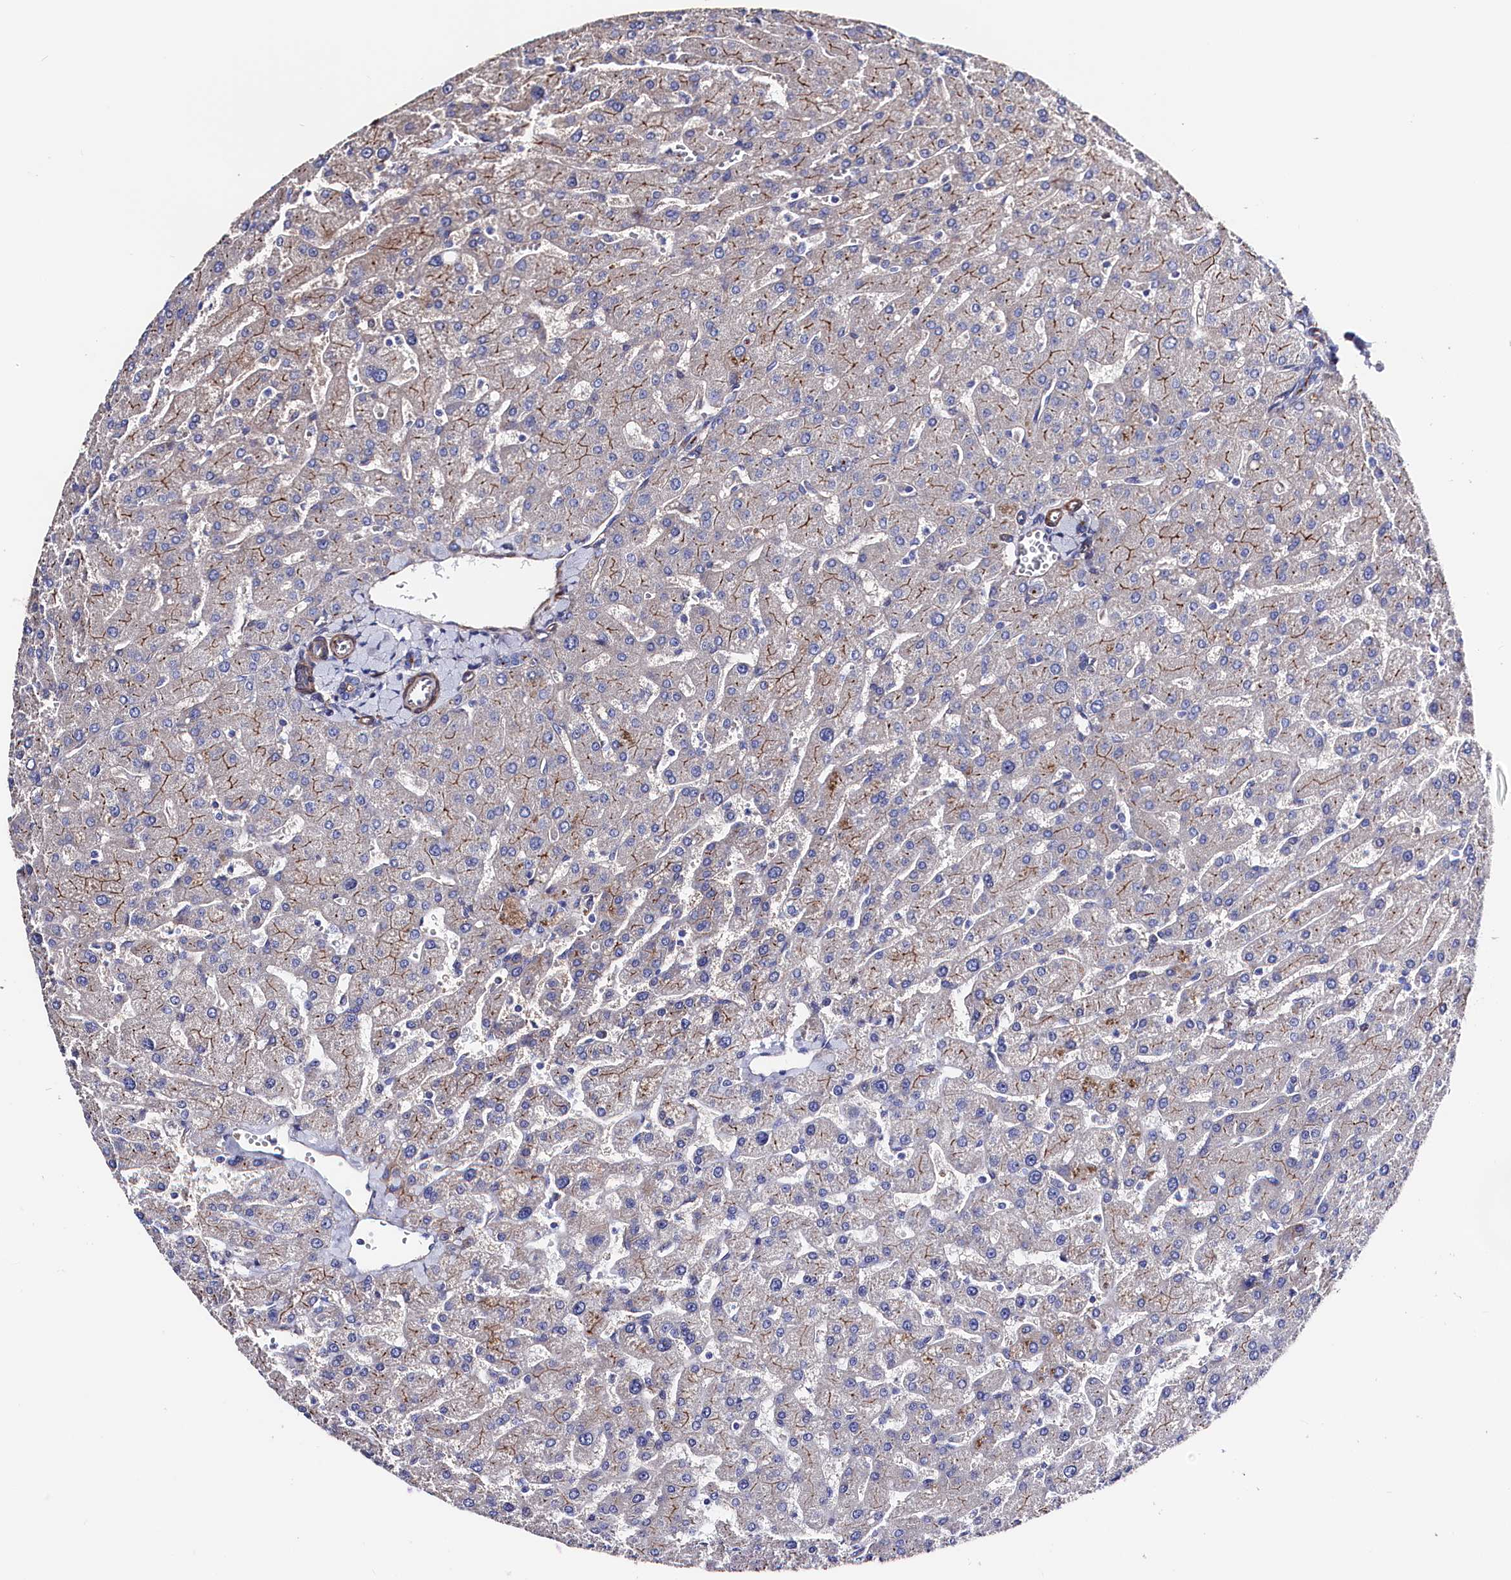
{"staining": {"intensity": "weak", "quantity": "25%-75%", "location": "cytoplasmic/membranous"}, "tissue": "liver", "cell_type": "Cholangiocytes", "image_type": "normal", "snomed": [{"axis": "morphology", "description": "Normal tissue, NOS"}, {"axis": "topography", "description": "Liver"}], "caption": "Protein staining demonstrates weak cytoplasmic/membranous expression in approximately 25%-75% of cholangiocytes in normal liver.", "gene": "WNT8A", "patient": {"sex": "male", "age": 55}}